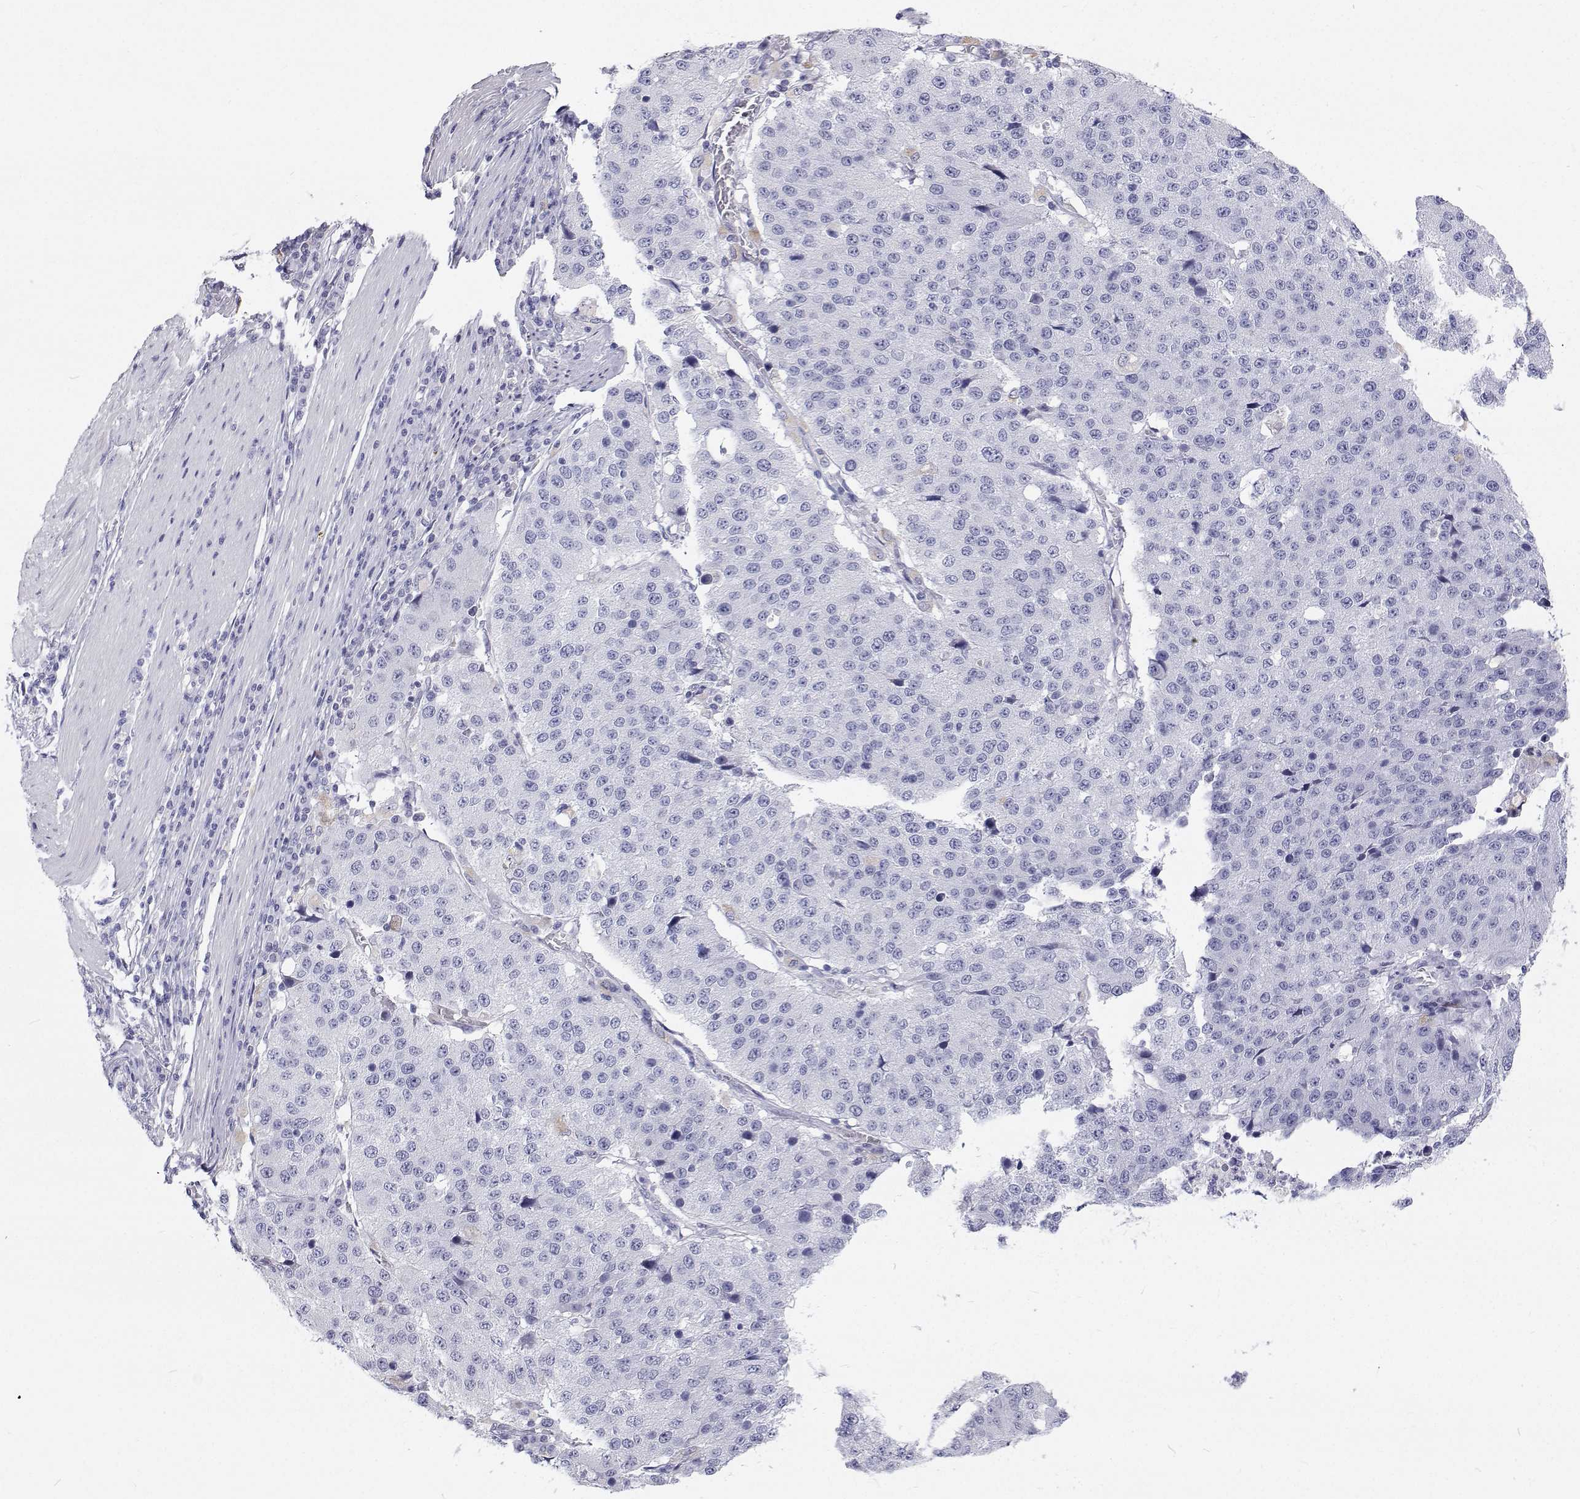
{"staining": {"intensity": "negative", "quantity": "none", "location": "none"}, "tissue": "stomach cancer", "cell_type": "Tumor cells", "image_type": "cancer", "snomed": [{"axis": "morphology", "description": "Adenocarcinoma, NOS"}, {"axis": "topography", "description": "Stomach"}], "caption": "A photomicrograph of human stomach adenocarcinoma is negative for staining in tumor cells. (DAB immunohistochemistry (IHC) with hematoxylin counter stain).", "gene": "NCR2", "patient": {"sex": "male", "age": 71}}